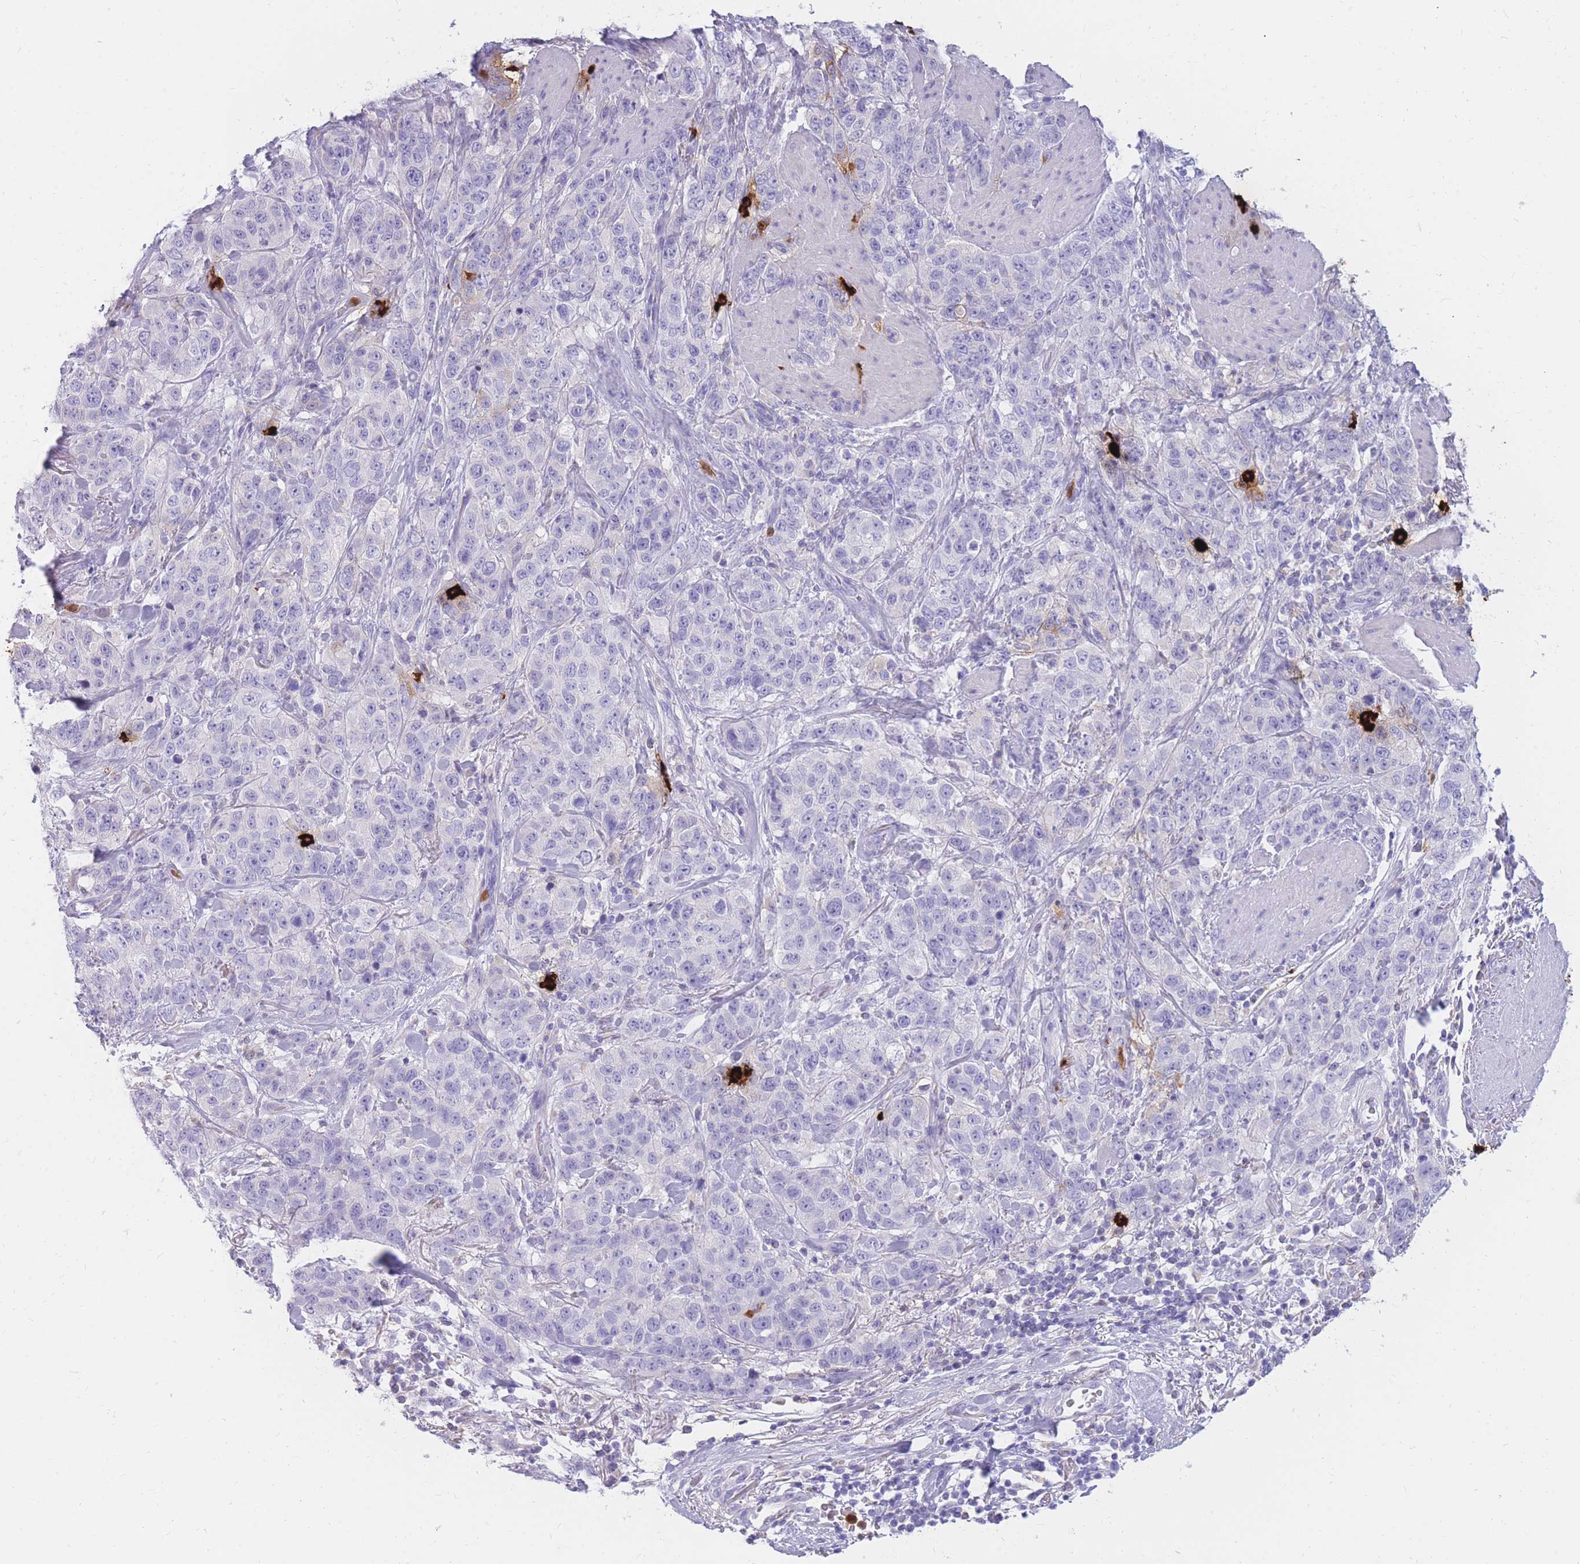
{"staining": {"intensity": "negative", "quantity": "none", "location": "none"}, "tissue": "stomach cancer", "cell_type": "Tumor cells", "image_type": "cancer", "snomed": [{"axis": "morphology", "description": "Adenocarcinoma, NOS"}, {"axis": "topography", "description": "Stomach"}], "caption": "Immunohistochemistry of stomach adenocarcinoma displays no positivity in tumor cells.", "gene": "TPSAB1", "patient": {"sex": "male", "age": 48}}